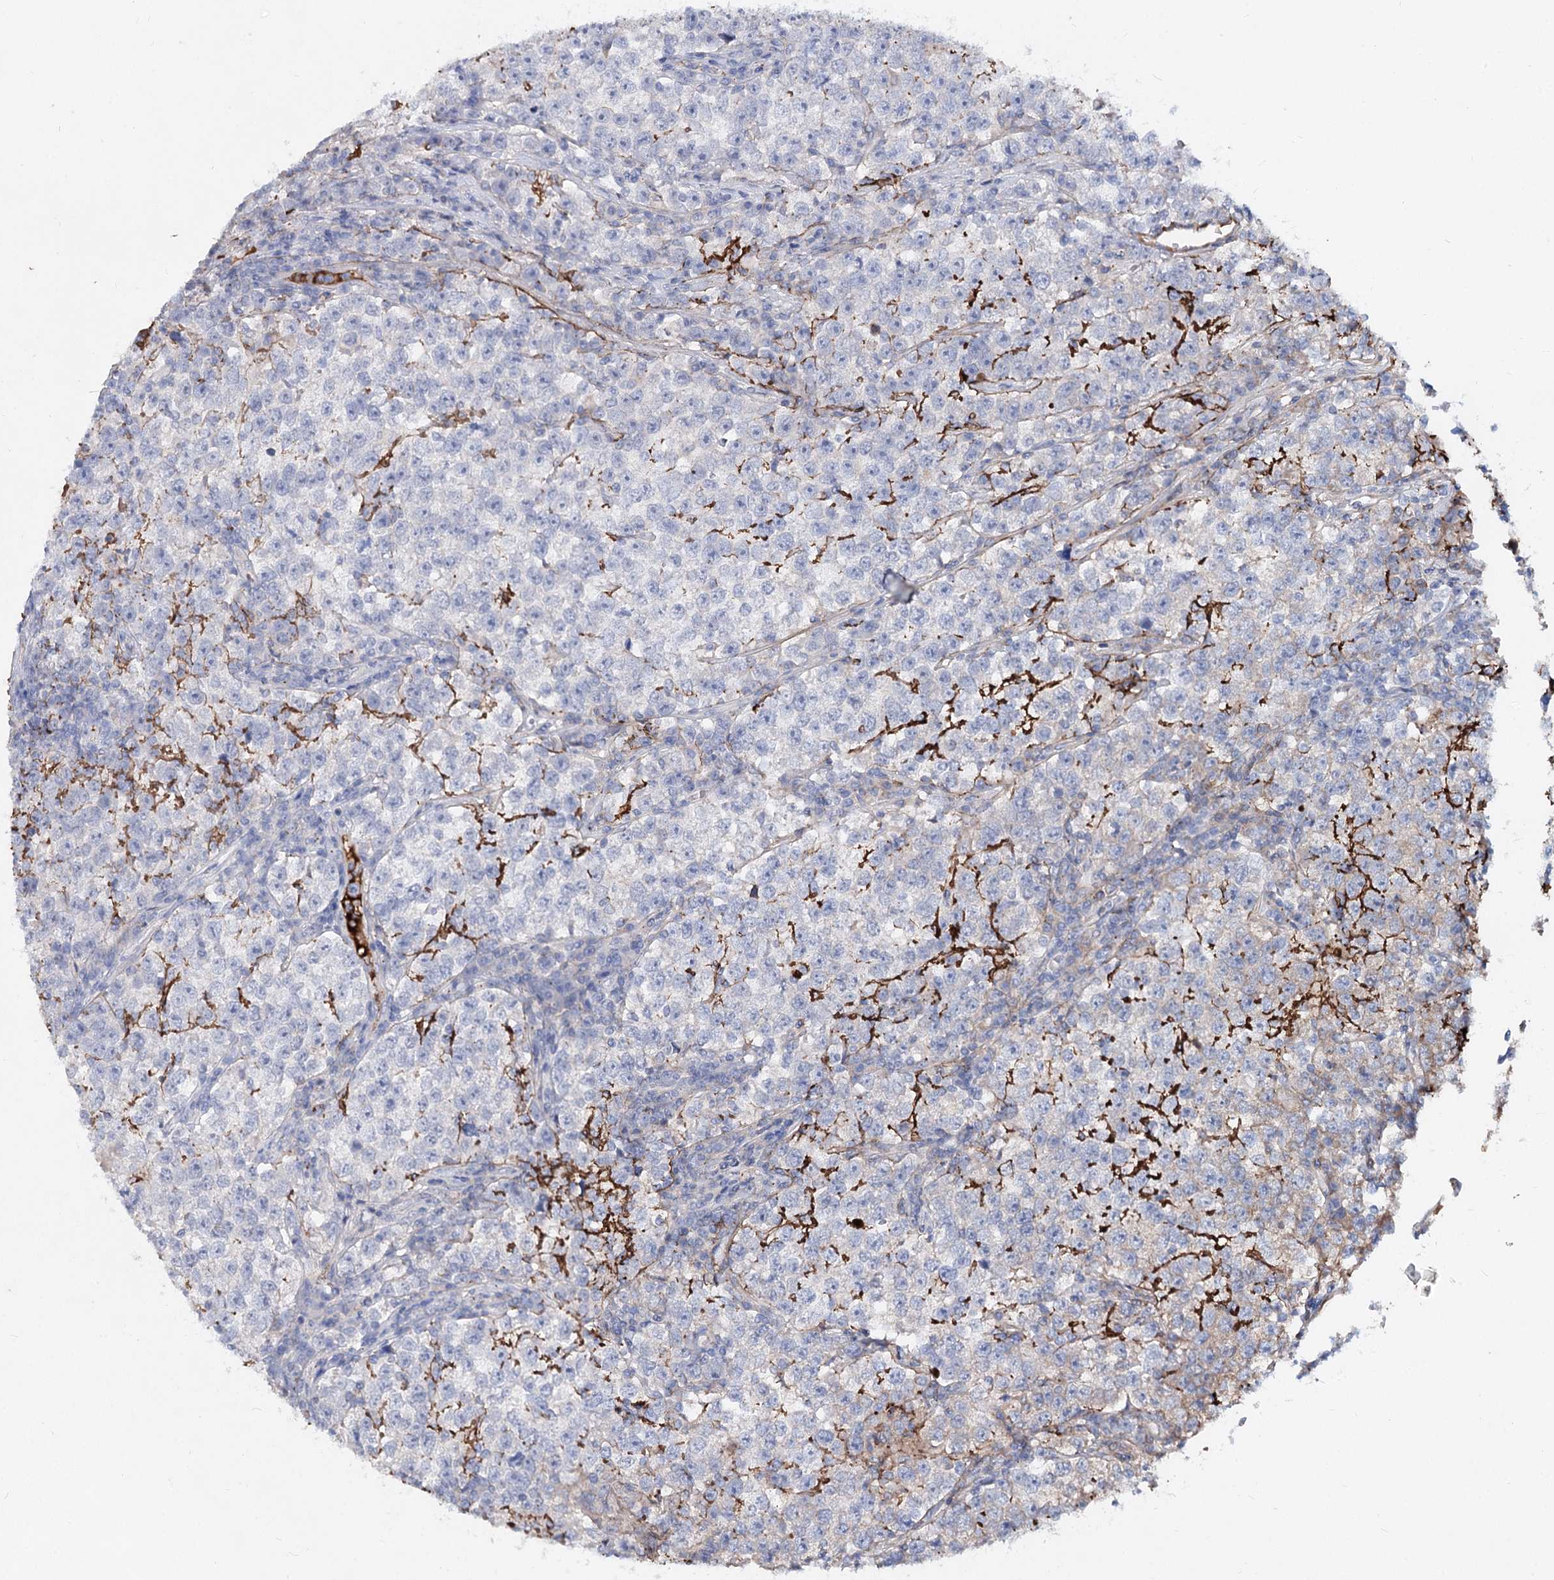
{"staining": {"intensity": "negative", "quantity": "none", "location": "none"}, "tissue": "testis cancer", "cell_type": "Tumor cells", "image_type": "cancer", "snomed": [{"axis": "morphology", "description": "Normal tissue, NOS"}, {"axis": "morphology", "description": "Seminoma, NOS"}, {"axis": "topography", "description": "Testis"}], "caption": "DAB immunohistochemical staining of testis seminoma shows no significant positivity in tumor cells.", "gene": "TASOR2", "patient": {"sex": "male", "age": 43}}